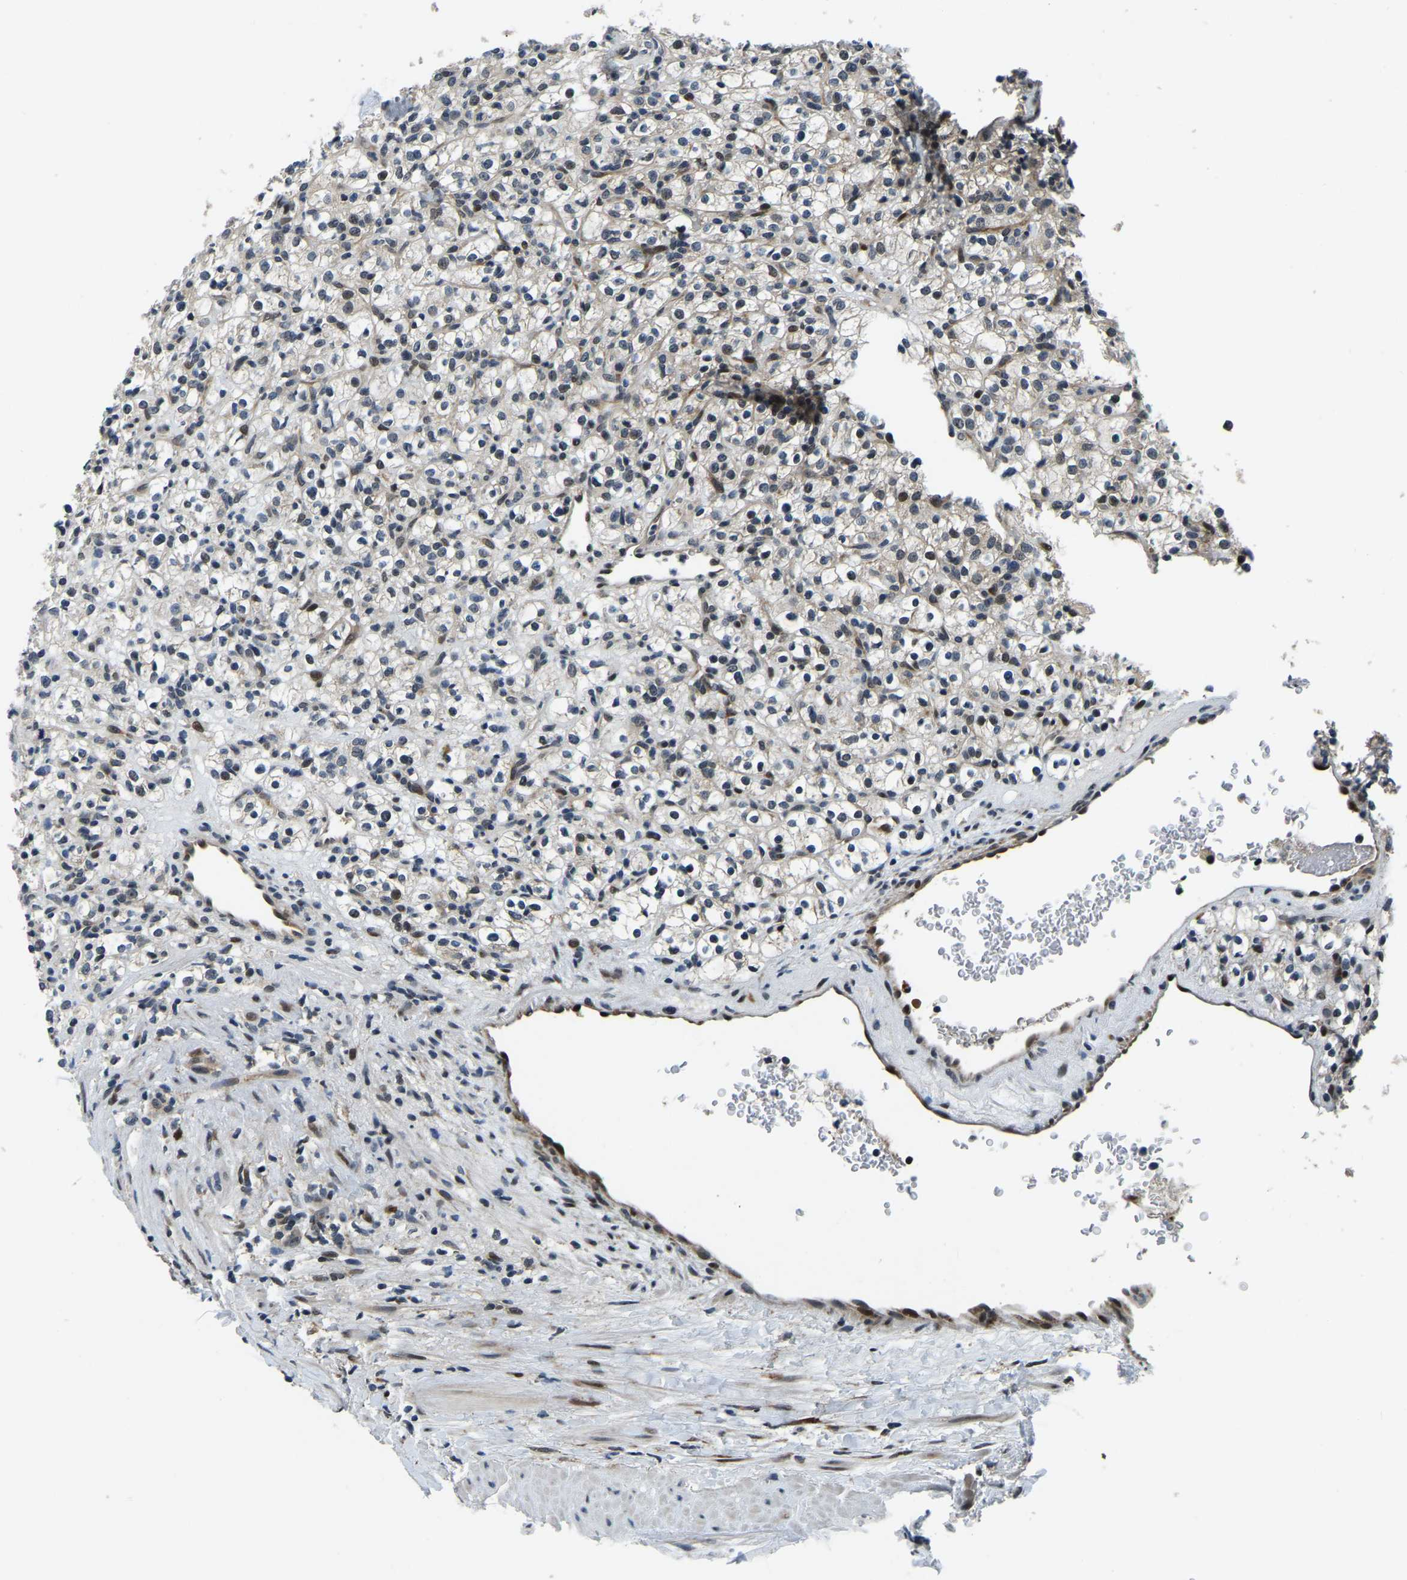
{"staining": {"intensity": "moderate", "quantity": "25%-75%", "location": "nuclear"}, "tissue": "renal cancer", "cell_type": "Tumor cells", "image_type": "cancer", "snomed": [{"axis": "morphology", "description": "Normal tissue, NOS"}, {"axis": "morphology", "description": "Adenocarcinoma, NOS"}, {"axis": "topography", "description": "Kidney"}], "caption": "DAB immunohistochemical staining of human renal cancer reveals moderate nuclear protein positivity in approximately 25%-75% of tumor cells.", "gene": "ING2", "patient": {"sex": "female", "age": 72}}